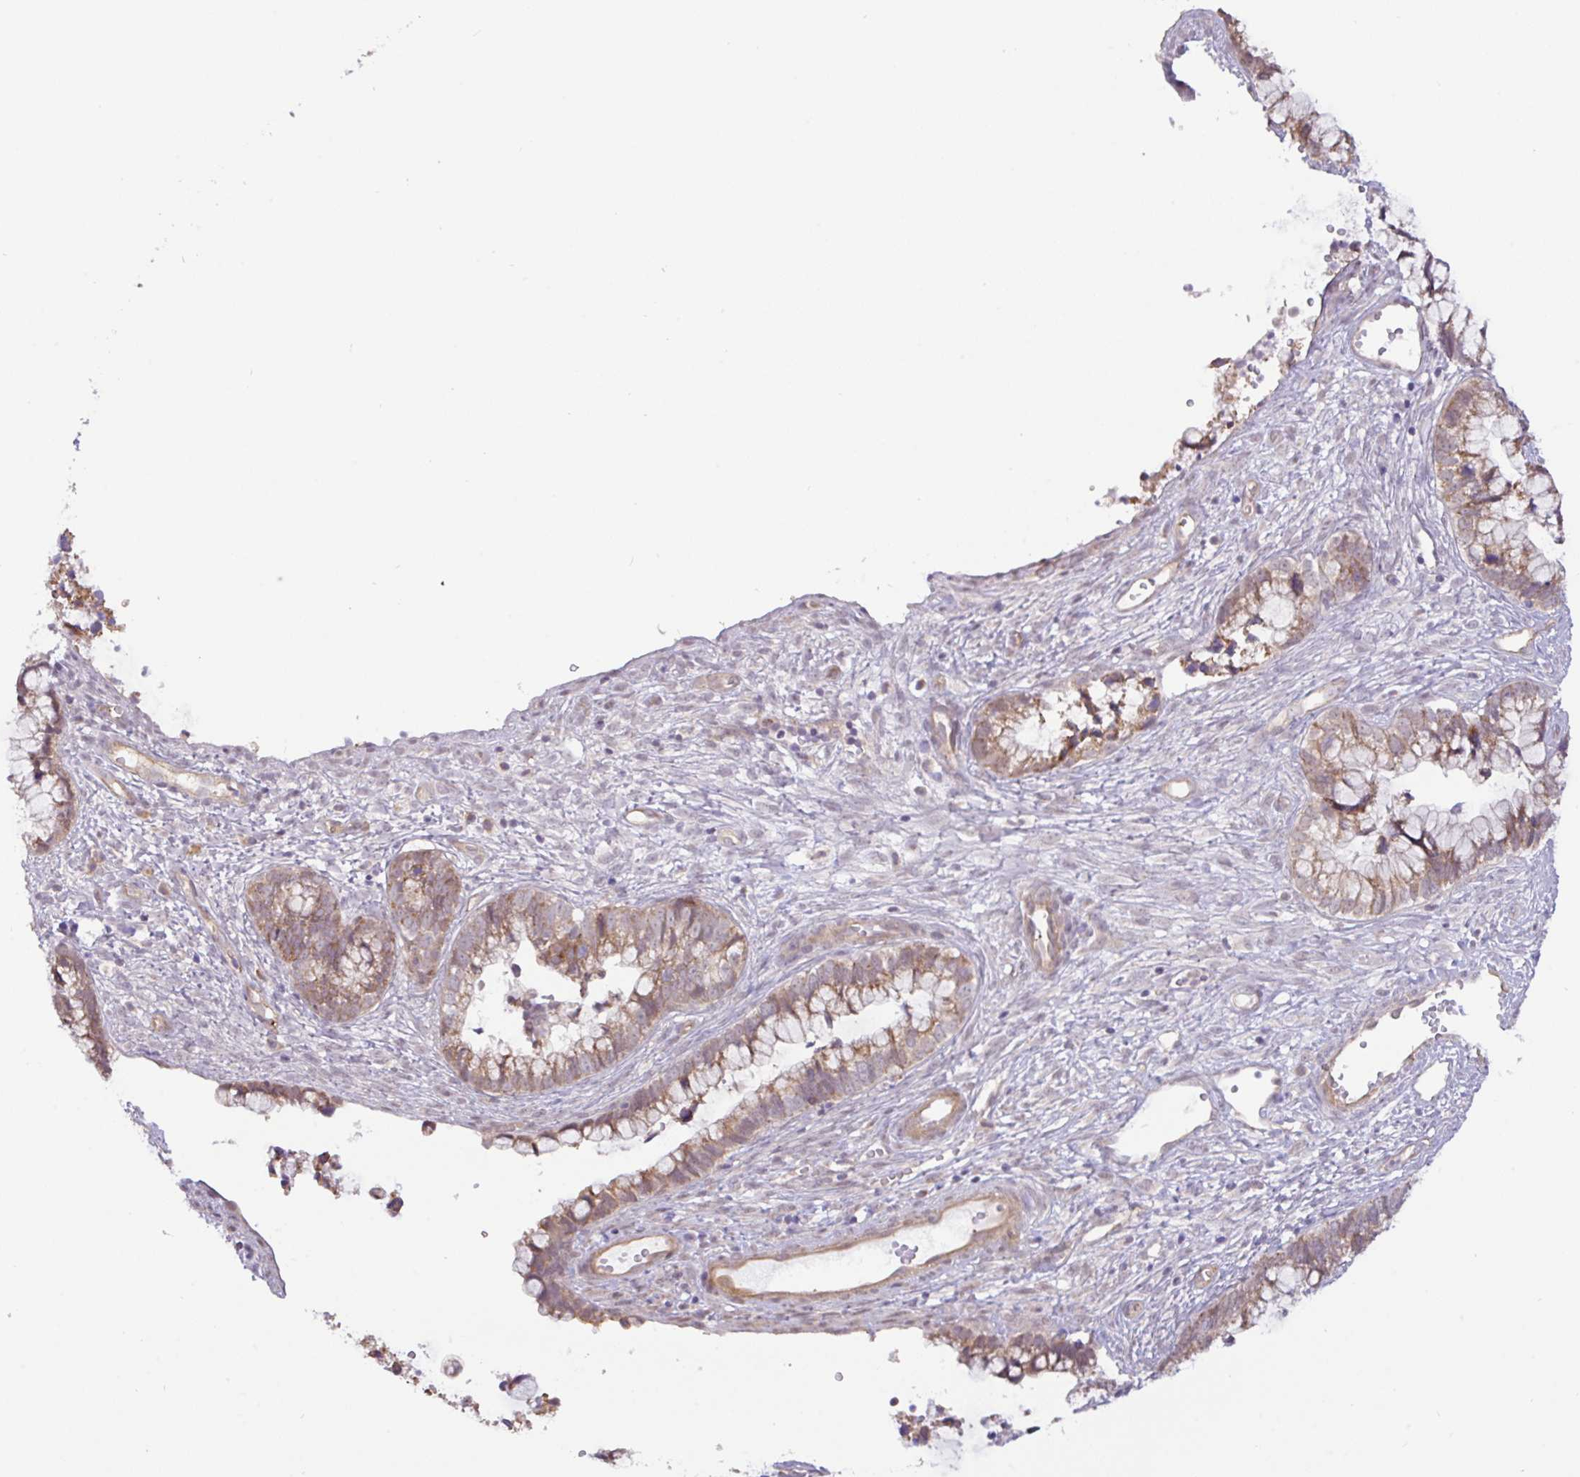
{"staining": {"intensity": "moderate", "quantity": ">75%", "location": "cytoplasmic/membranous"}, "tissue": "cervical cancer", "cell_type": "Tumor cells", "image_type": "cancer", "snomed": [{"axis": "morphology", "description": "Adenocarcinoma, NOS"}, {"axis": "topography", "description": "Cervix"}], "caption": "IHC (DAB (3,3'-diaminobenzidine)) staining of human cervical cancer (adenocarcinoma) shows moderate cytoplasmic/membranous protein staining in approximately >75% of tumor cells.", "gene": "DLEU7", "patient": {"sex": "female", "age": 44}}